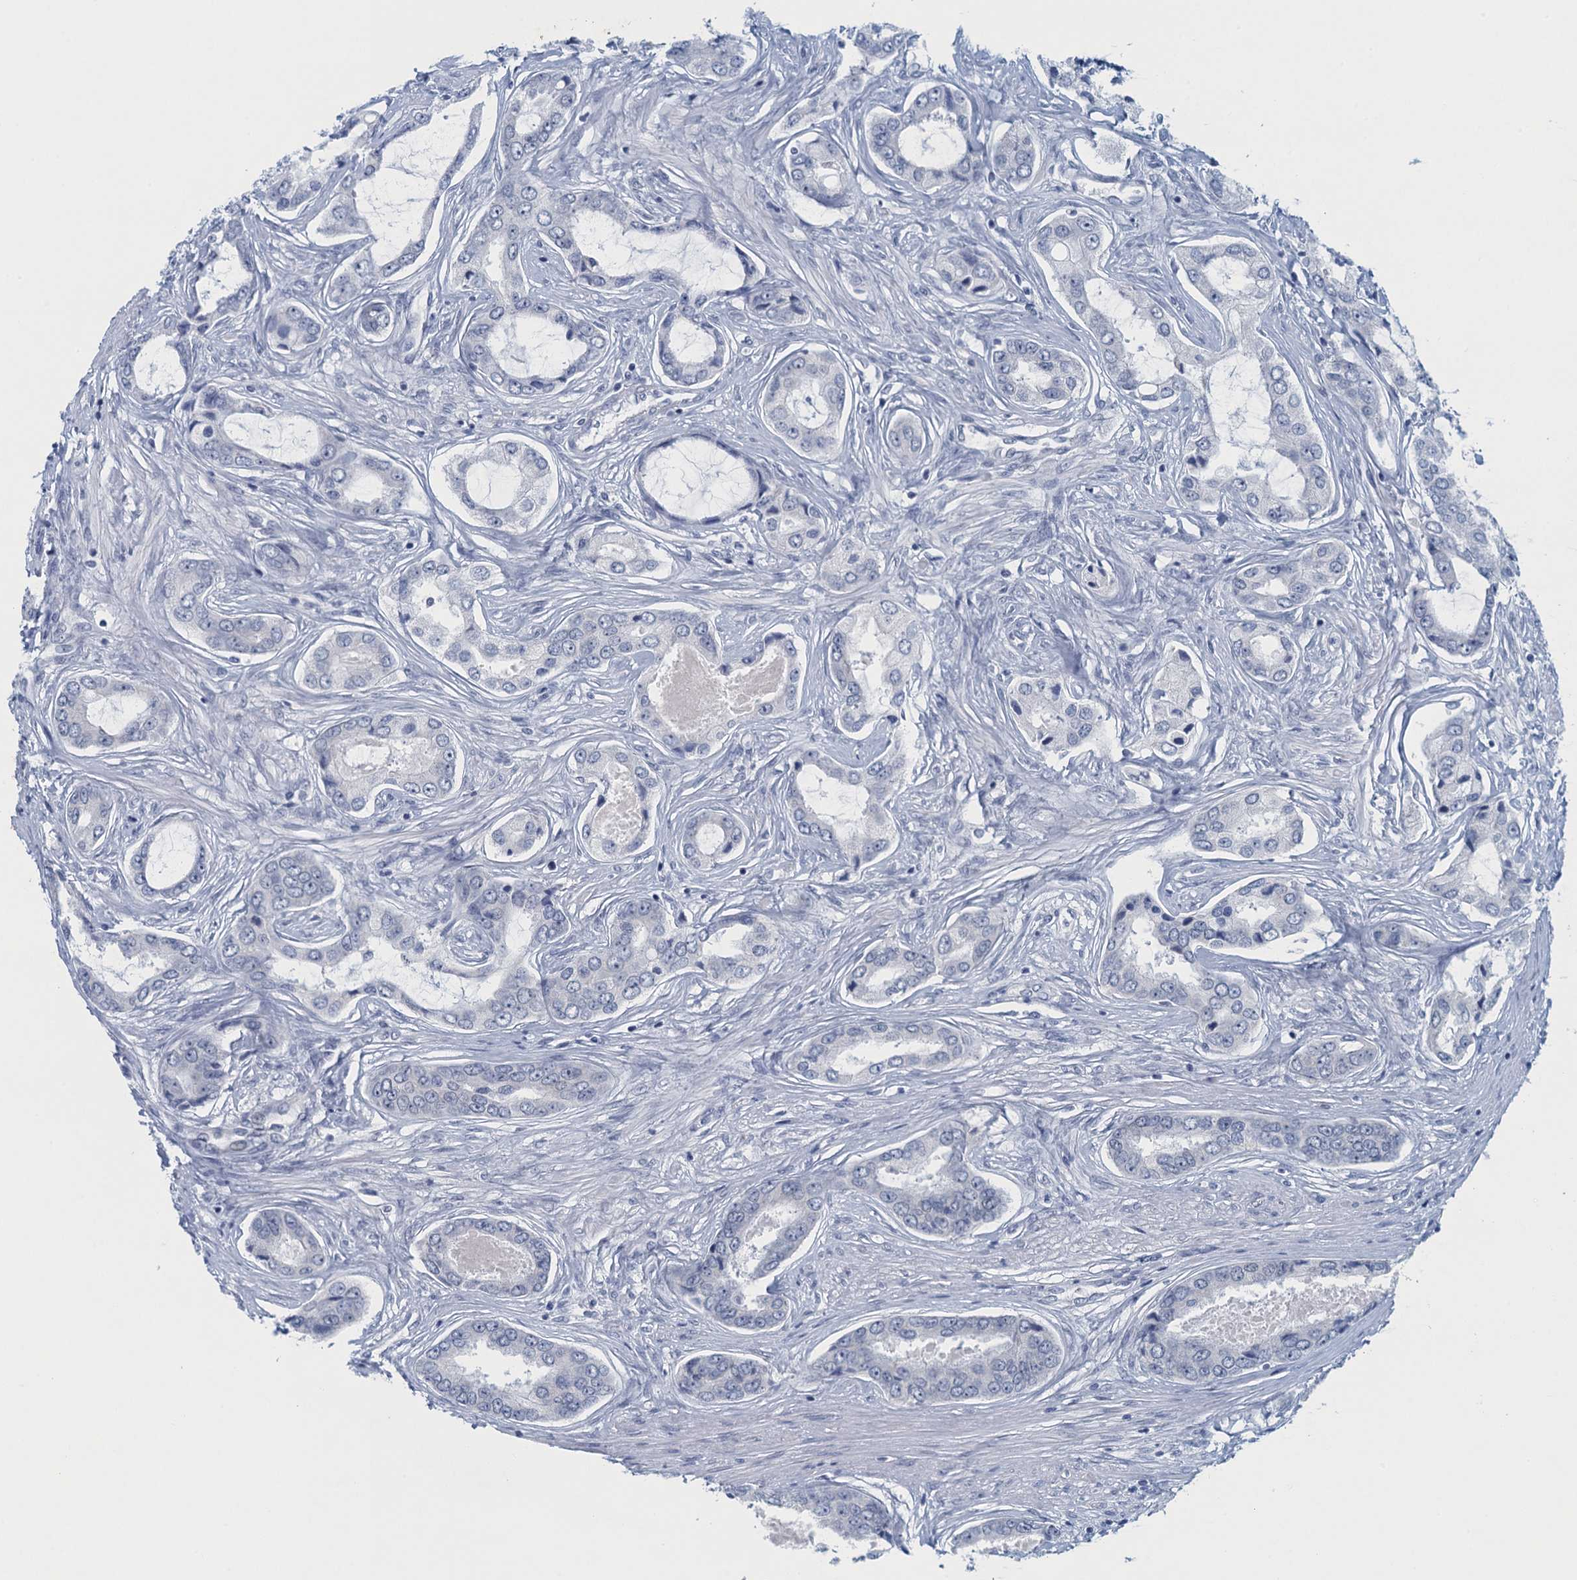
{"staining": {"intensity": "negative", "quantity": "none", "location": "none"}, "tissue": "prostate cancer", "cell_type": "Tumor cells", "image_type": "cancer", "snomed": [{"axis": "morphology", "description": "Adenocarcinoma, Low grade"}, {"axis": "topography", "description": "Prostate"}], "caption": "This image is of low-grade adenocarcinoma (prostate) stained with IHC to label a protein in brown with the nuclei are counter-stained blue. There is no expression in tumor cells.", "gene": "ENSG00000131152", "patient": {"sex": "male", "age": 68}}